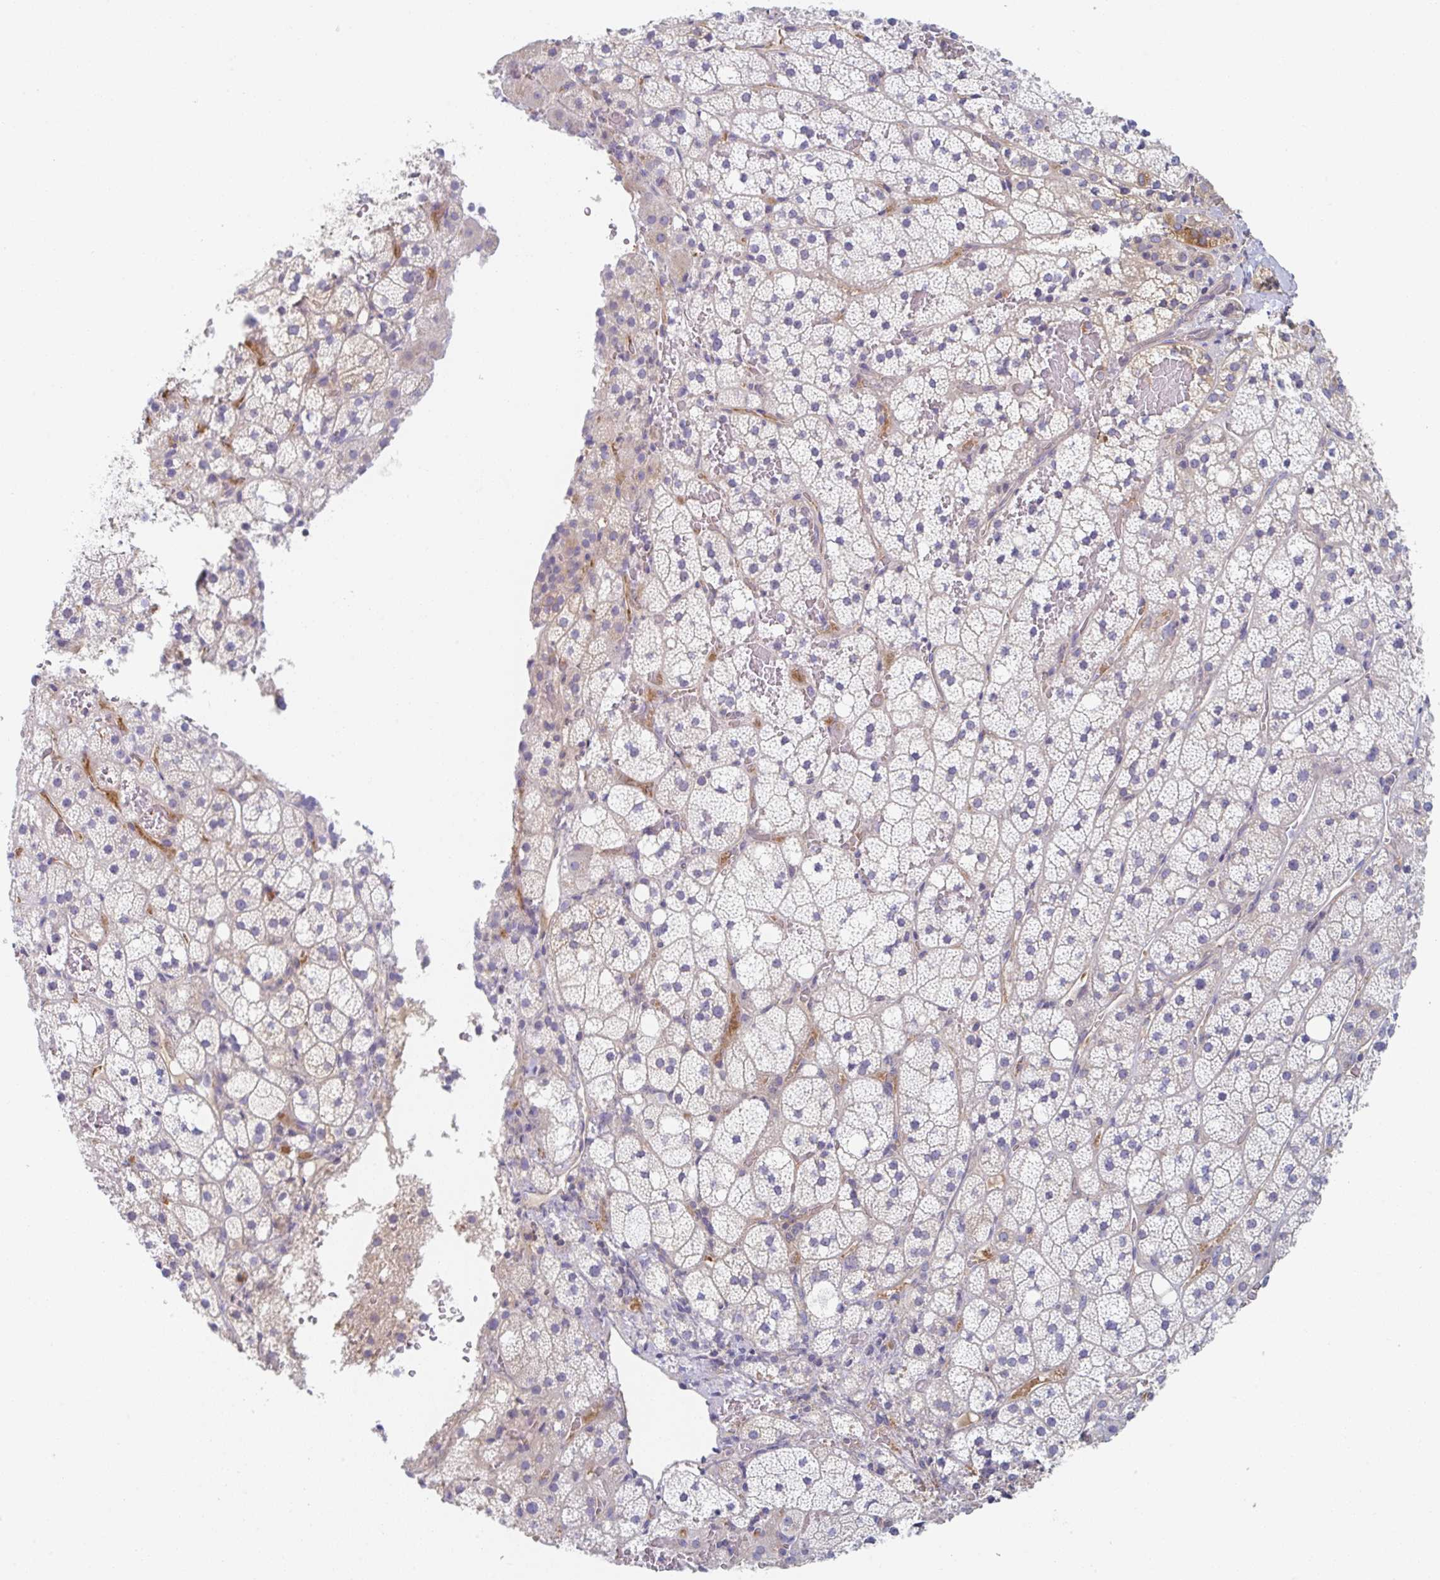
{"staining": {"intensity": "moderate", "quantity": "<25%", "location": "cytoplasmic/membranous"}, "tissue": "adrenal gland", "cell_type": "Glandular cells", "image_type": "normal", "snomed": [{"axis": "morphology", "description": "Normal tissue, NOS"}, {"axis": "topography", "description": "Adrenal gland"}], "caption": "The image exhibits immunohistochemical staining of normal adrenal gland. There is moderate cytoplasmic/membranous staining is present in about <25% of glandular cells.", "gene": "AMPD2", "patient": {"sex": "male", "age": 53}}